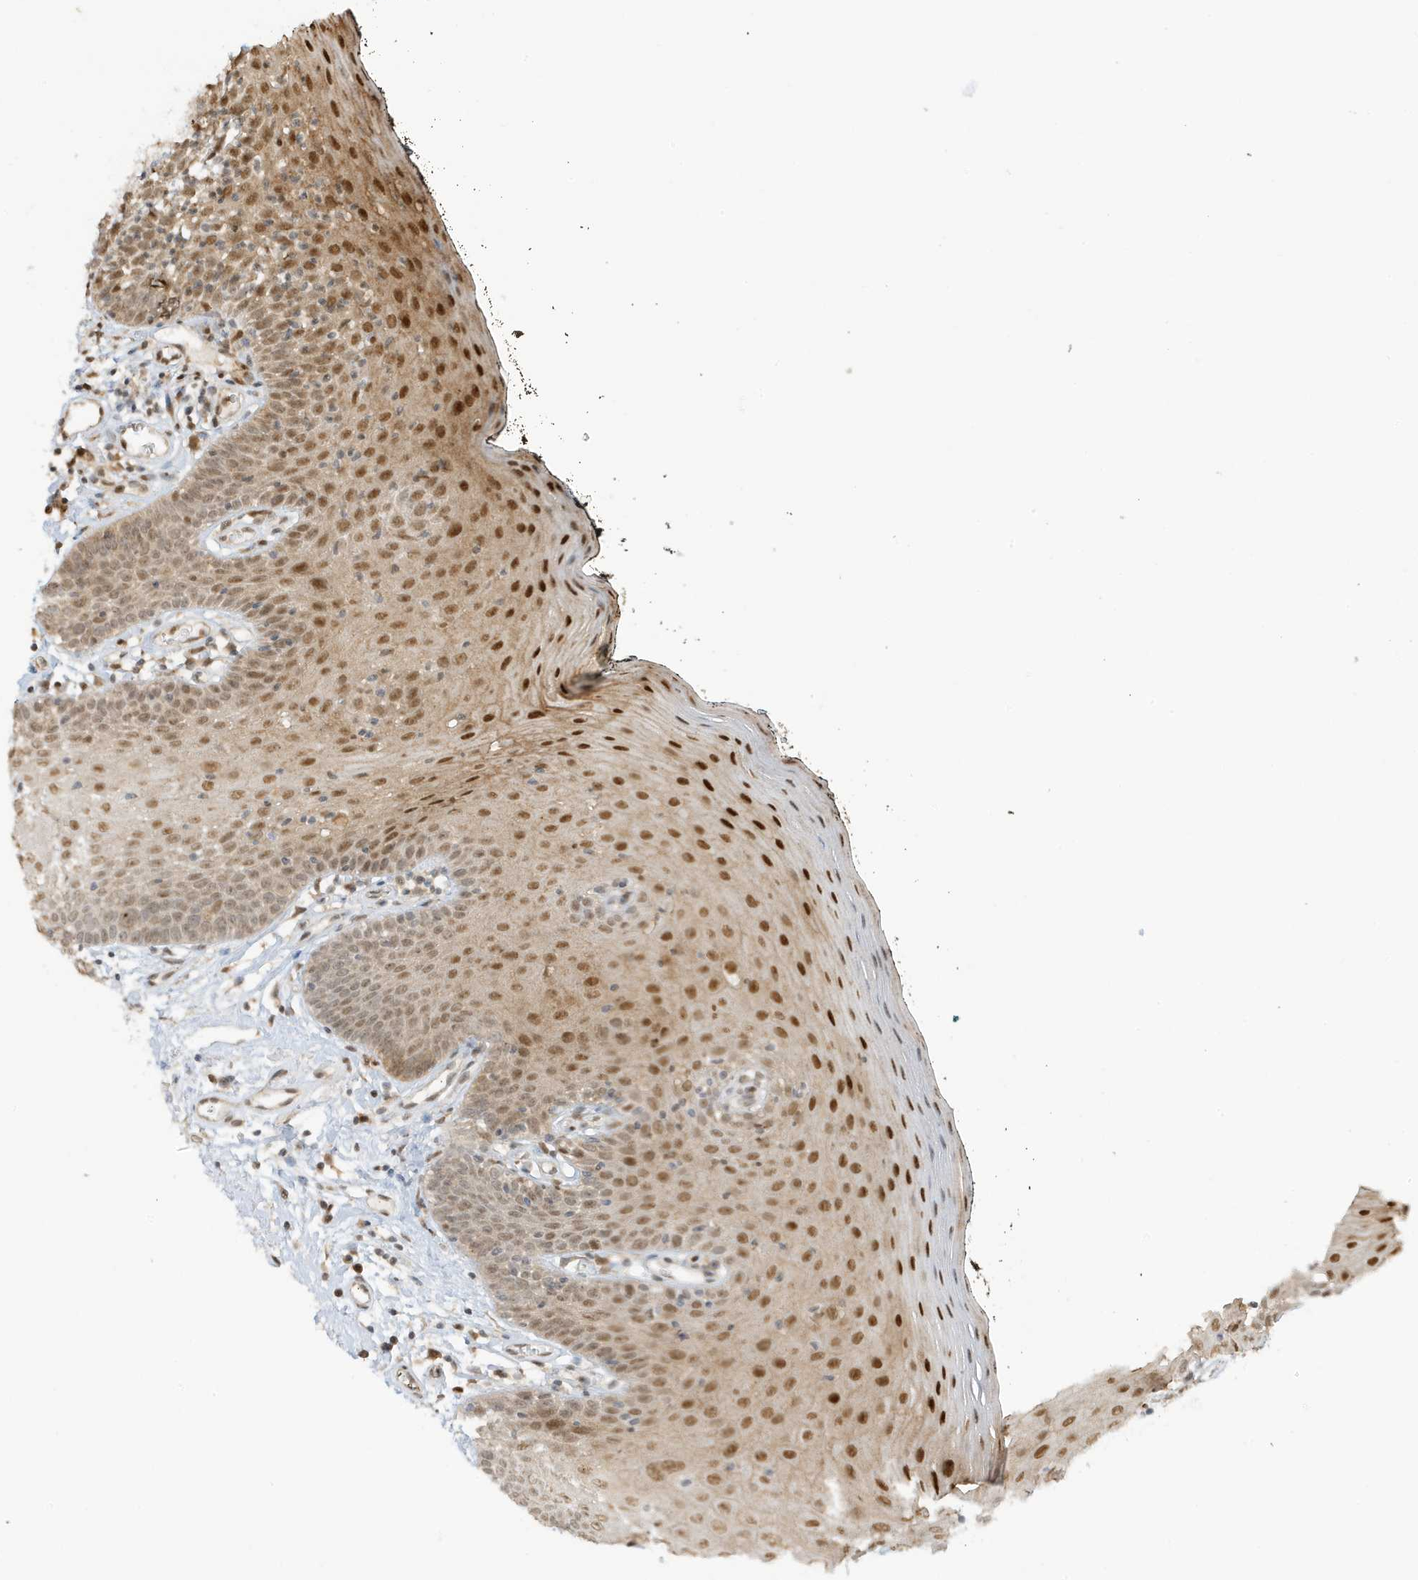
{"staining": {"intensity": "strong", "quantity": "25%-75%", "location": "nuclear"}, "tissue": "oral mucosa", "cell_type": "Squamous epithelial cells", "image_type": "normal", "snomed": [{"axis": "morphology", "description": "Normal tissue, NOS"}, {"axis": "topography", "description": "Oral tissue"}], "caption": "Oral mucosa stained with immunohistochemistry (IHC) exhibits strong nuclear positivity in approximately 25%-75% of squamous epithelial cells. Nuclei are stained in blue.", "gene": "ZBTB41", "patient": {"sex": "male", "age": 74}}